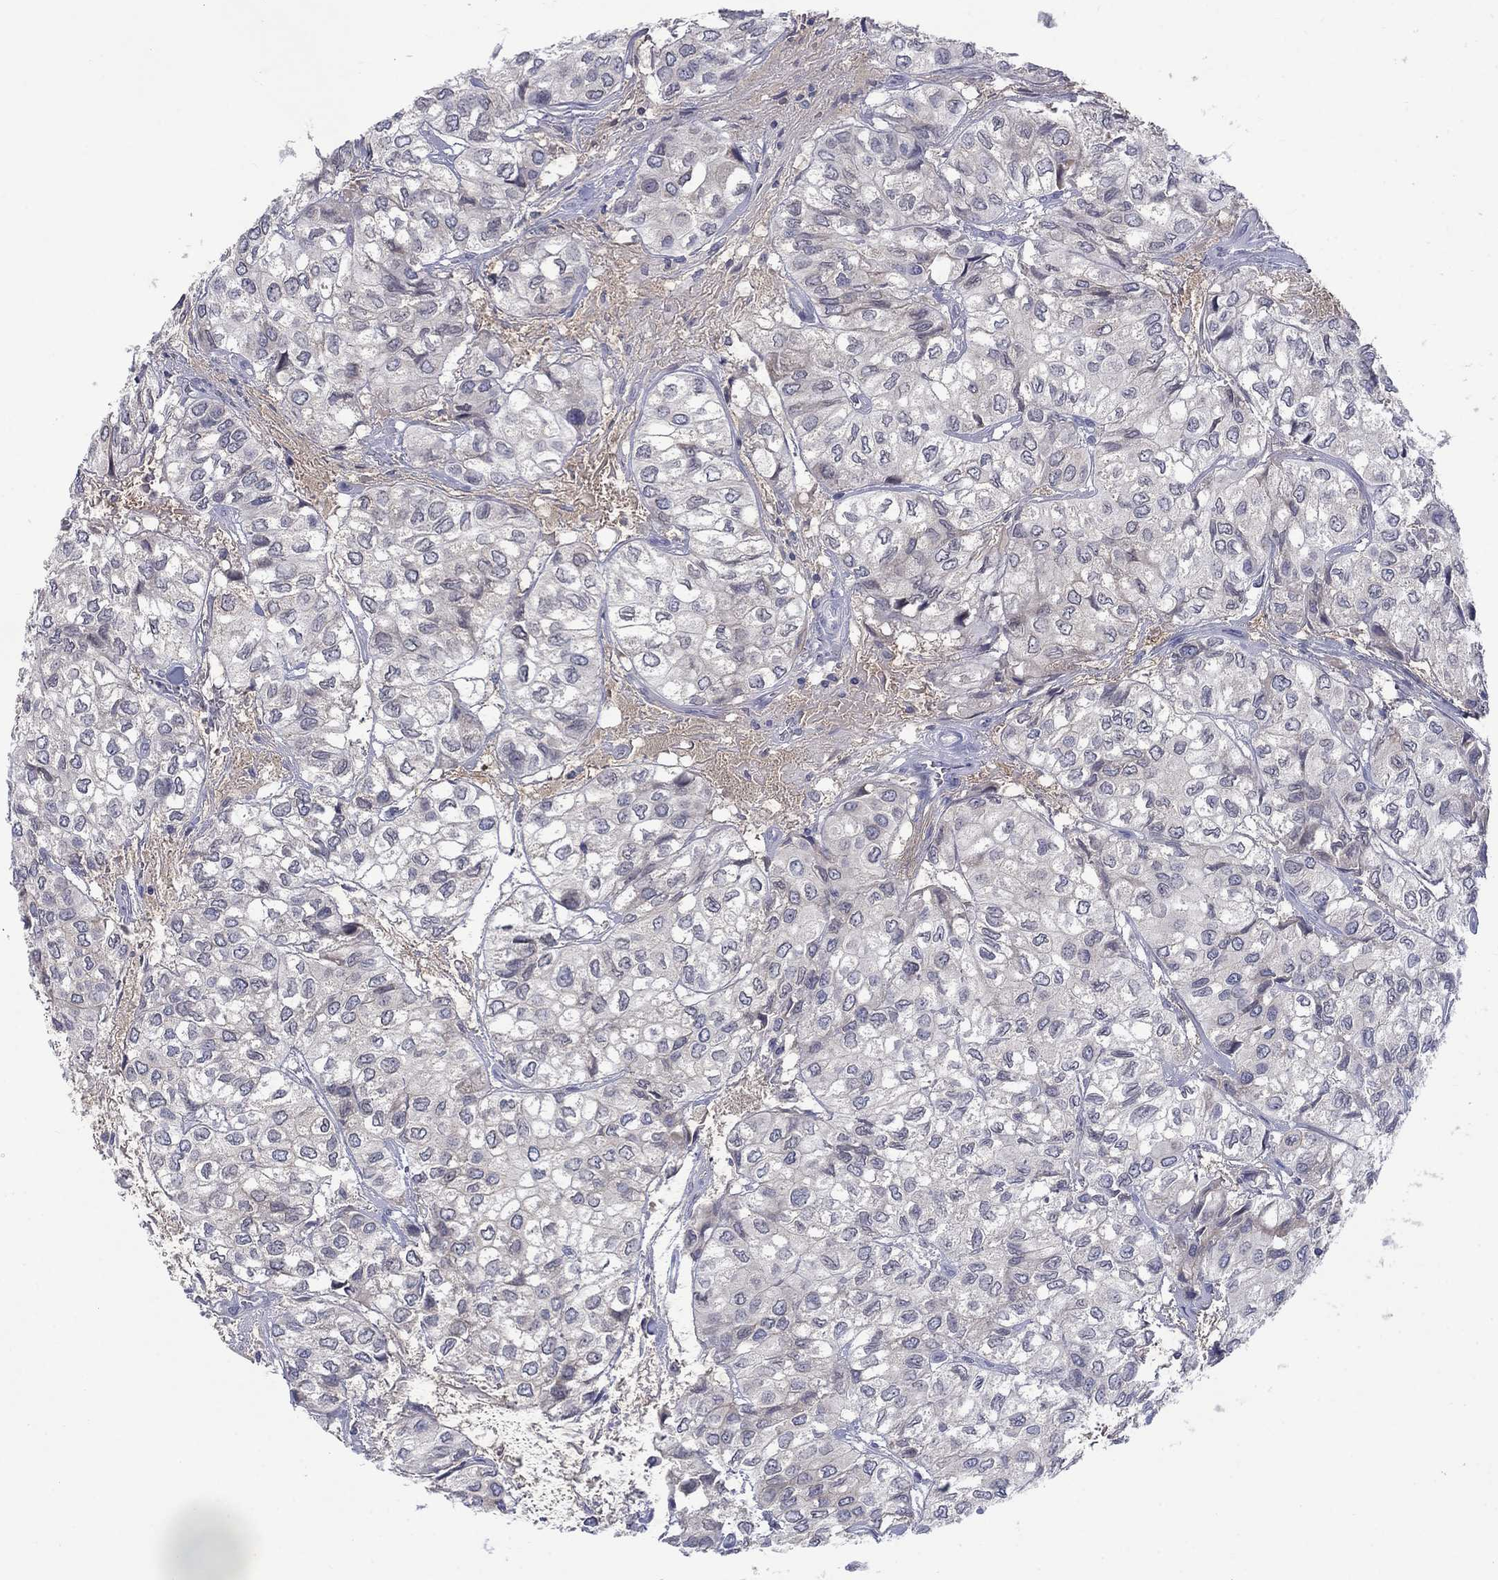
{"staining": {"intensity": "negative", "quantity": "none", "location": "none"}, "tissue": "urothelial cancer", "cell_type": "Tumor cells", "image_type": "cancer", "snomed": [{"axis": "morphology", "description": "Urothelial carcinoma, High grade"}, {"axis": "topography", "description": "Urinary bladder"}], "caption": "There is no significant expression in tumor cells of urothelial carcinoma (high-grade).", "gene": "NSMF", "patient": {"sex": "male", "age": 73}}